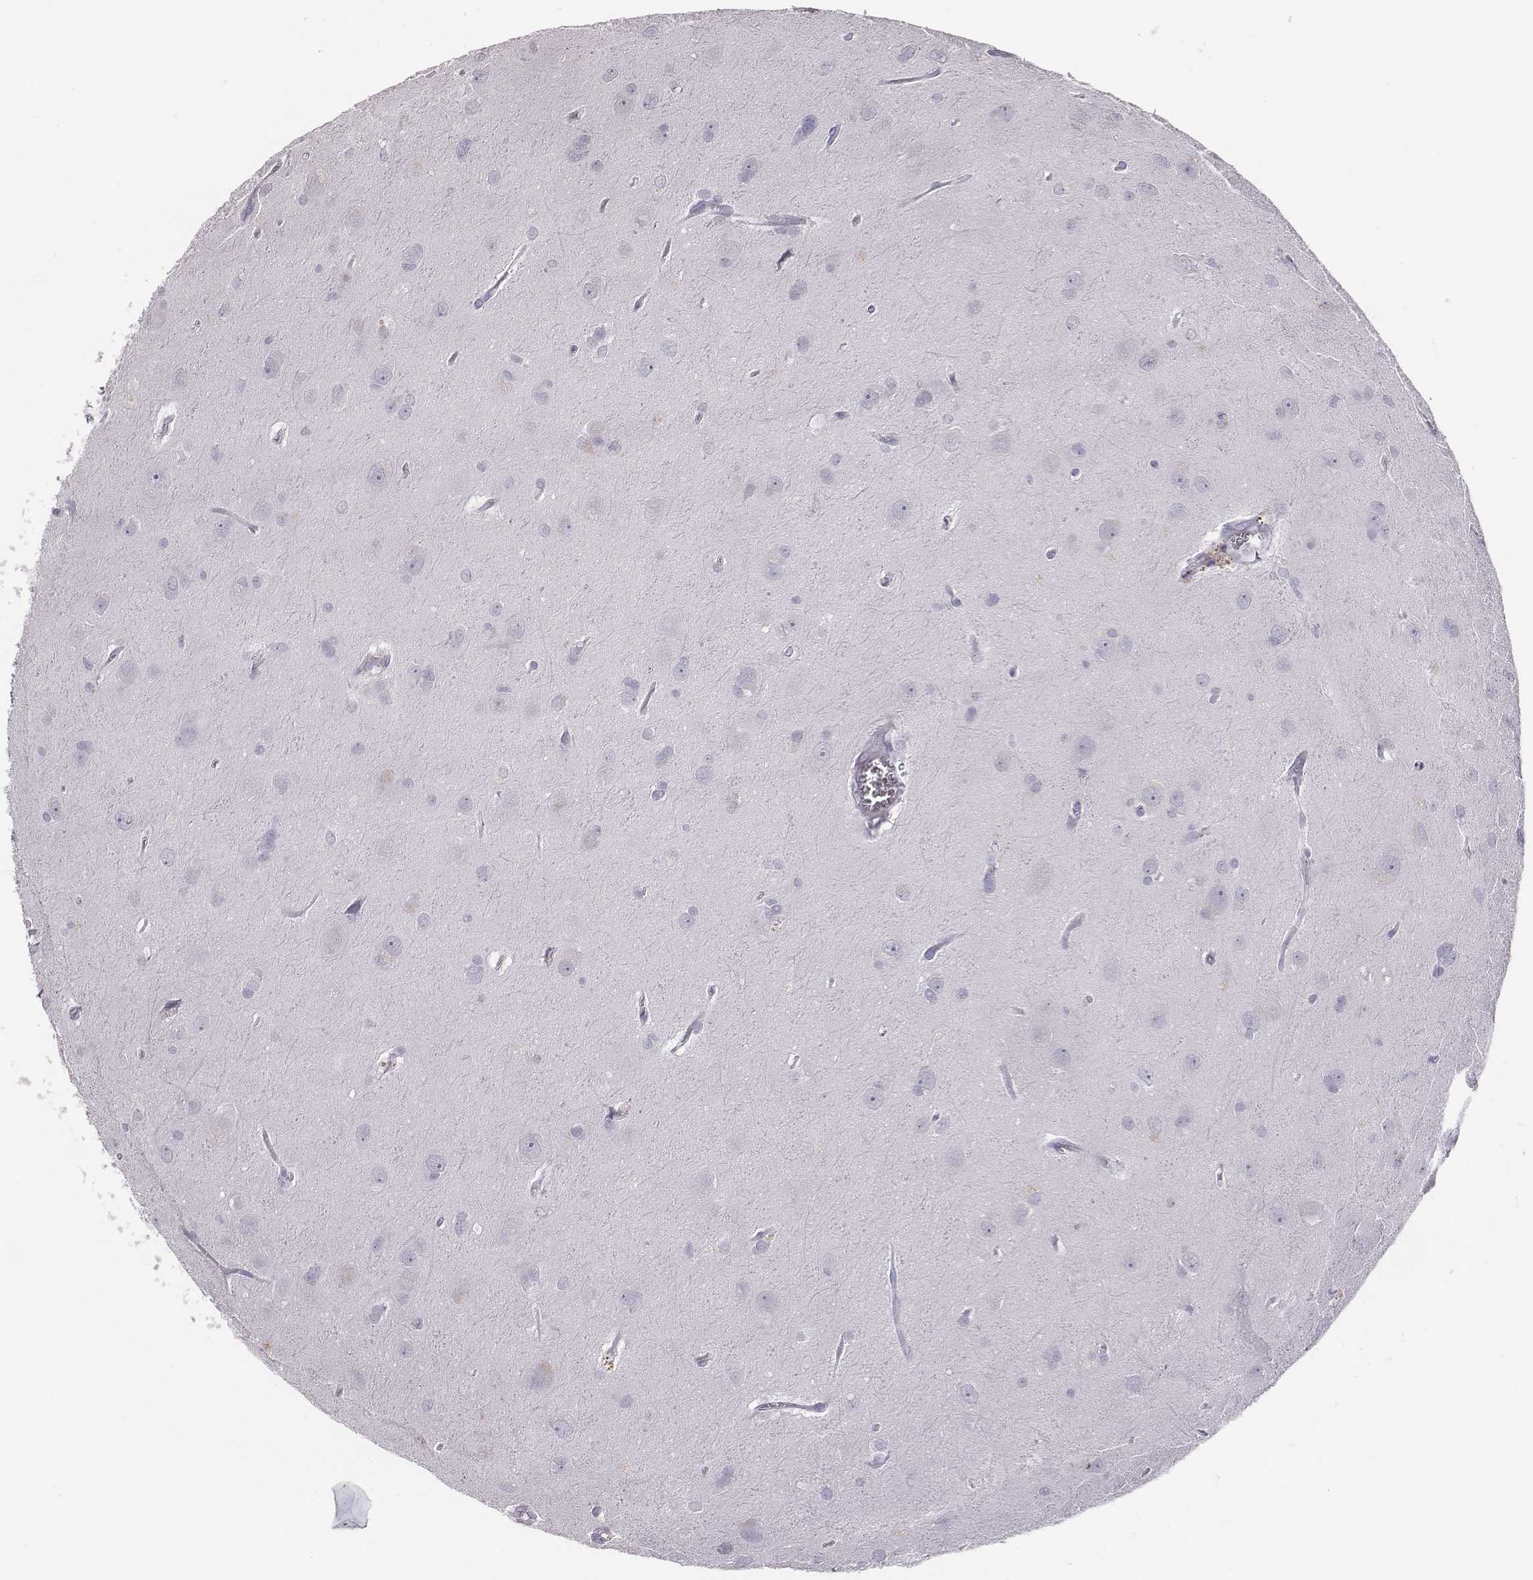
{"staining": {"intensity": "negative", "quantity": "none", "location": "none"}, "tissue": "glioma", "cell_type": "Tumor cells", "image_type": "cancer", "snomed": [{"axis": "morphology", "description": "Glioma, malignant, Low grade"}, {"axis": "topography", "description": "Brain"}], "caption": "This is a micrograph of immunohistochemistry (IHC) staining of glioma, which shows no staining in tumor cells.", "gene": "ACOD1", "patient": {"sex": "male", "age": 58}}